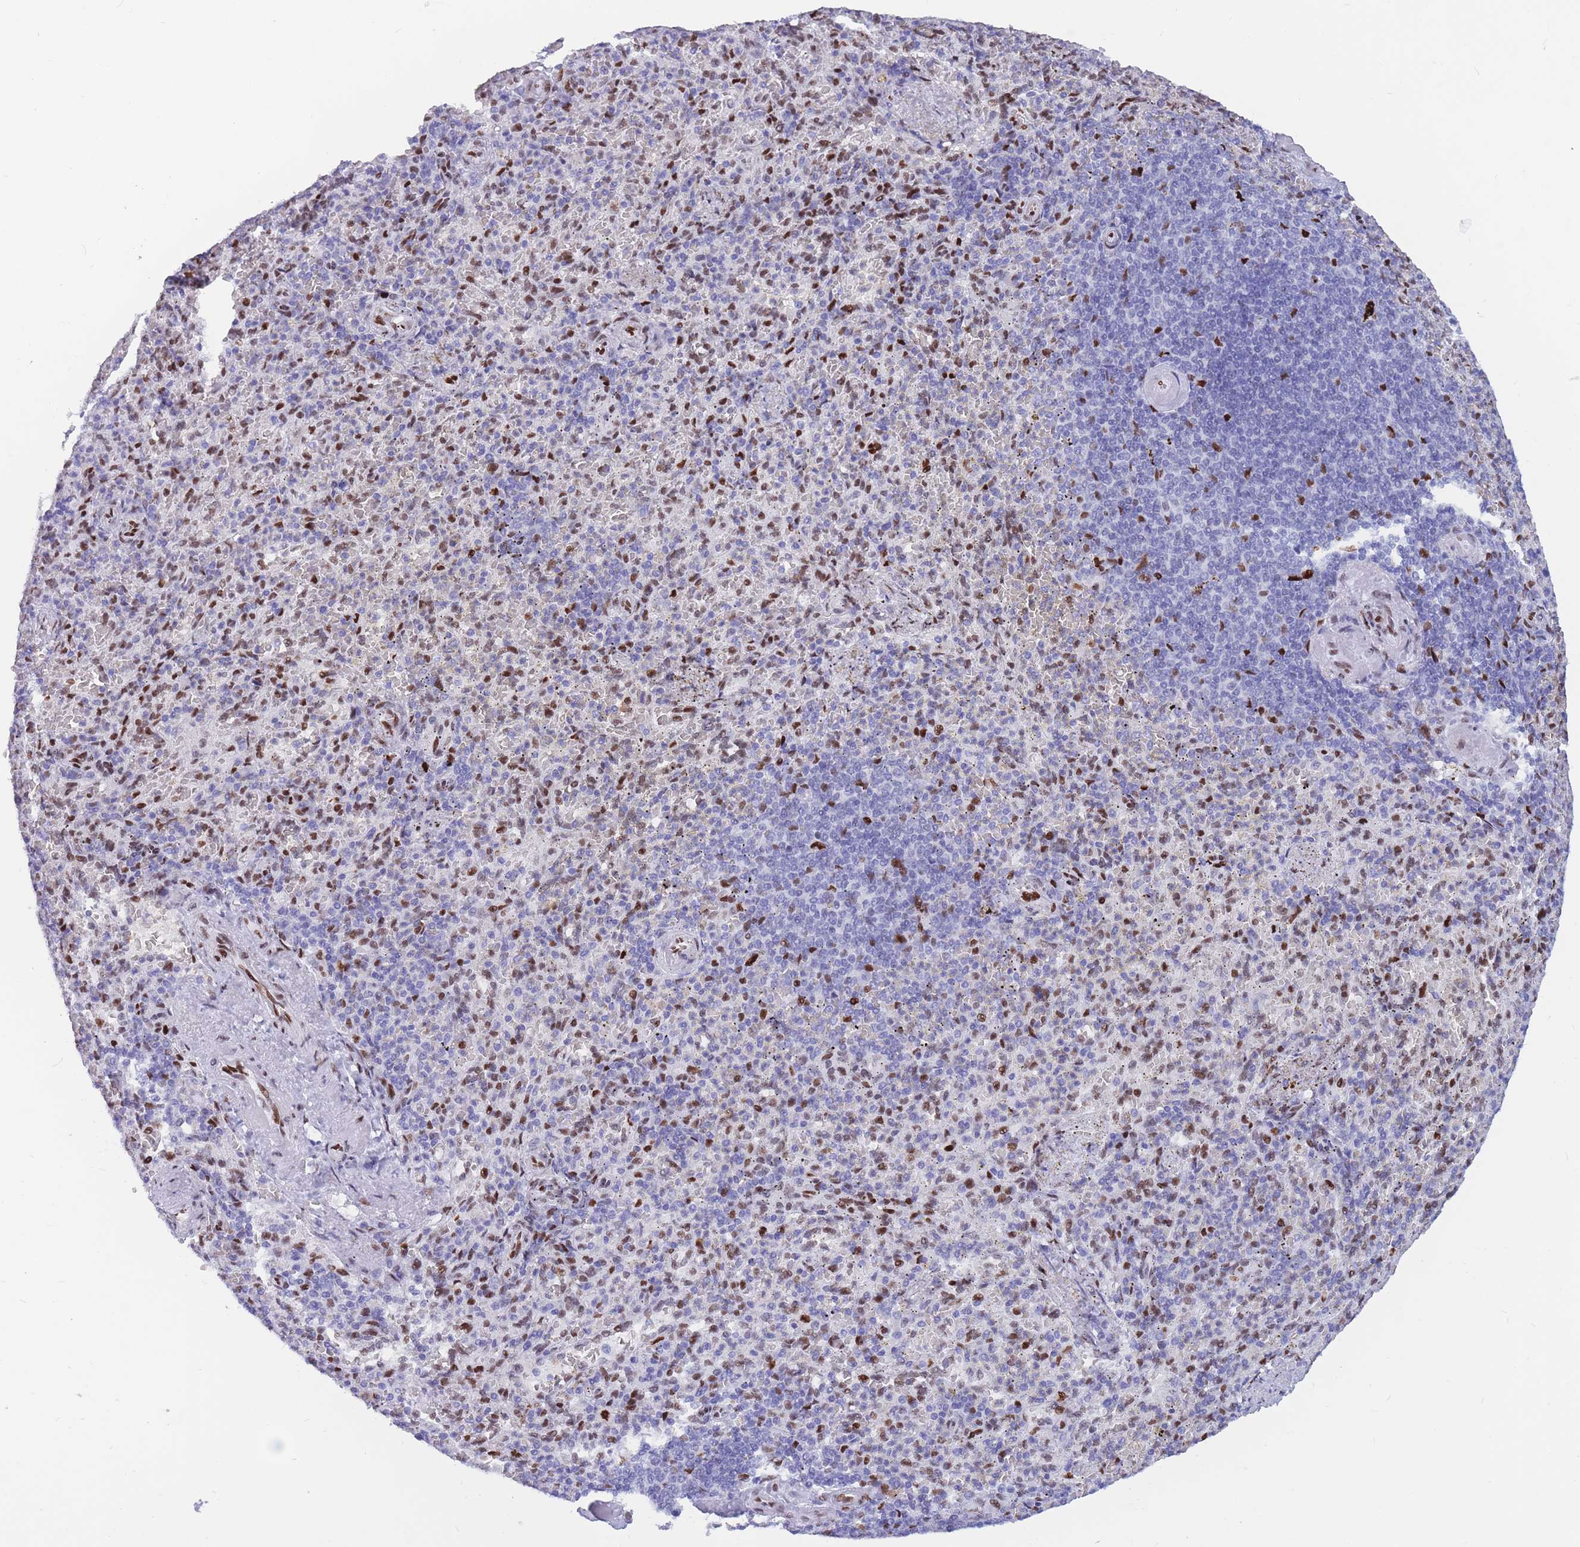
{"staining": {"intensity": "moderate", "quantity": "<25%", "location": "nuclear"}, "tissue": "spleen", "cell_type": "Cells in red pulp", "image_type": "normal", "snomed": [{"axis": "morphology", "description": "Normal tissue, NOS"}, {"axis": "topography", "description": "Spleen"}], "caption": "Spleen stained for a protein (brown) displays moderate nuclear positive expression in about <25% of cells in red pulp.", "gene": "NASP", "patient": {"sex": "female", "age": 74}}